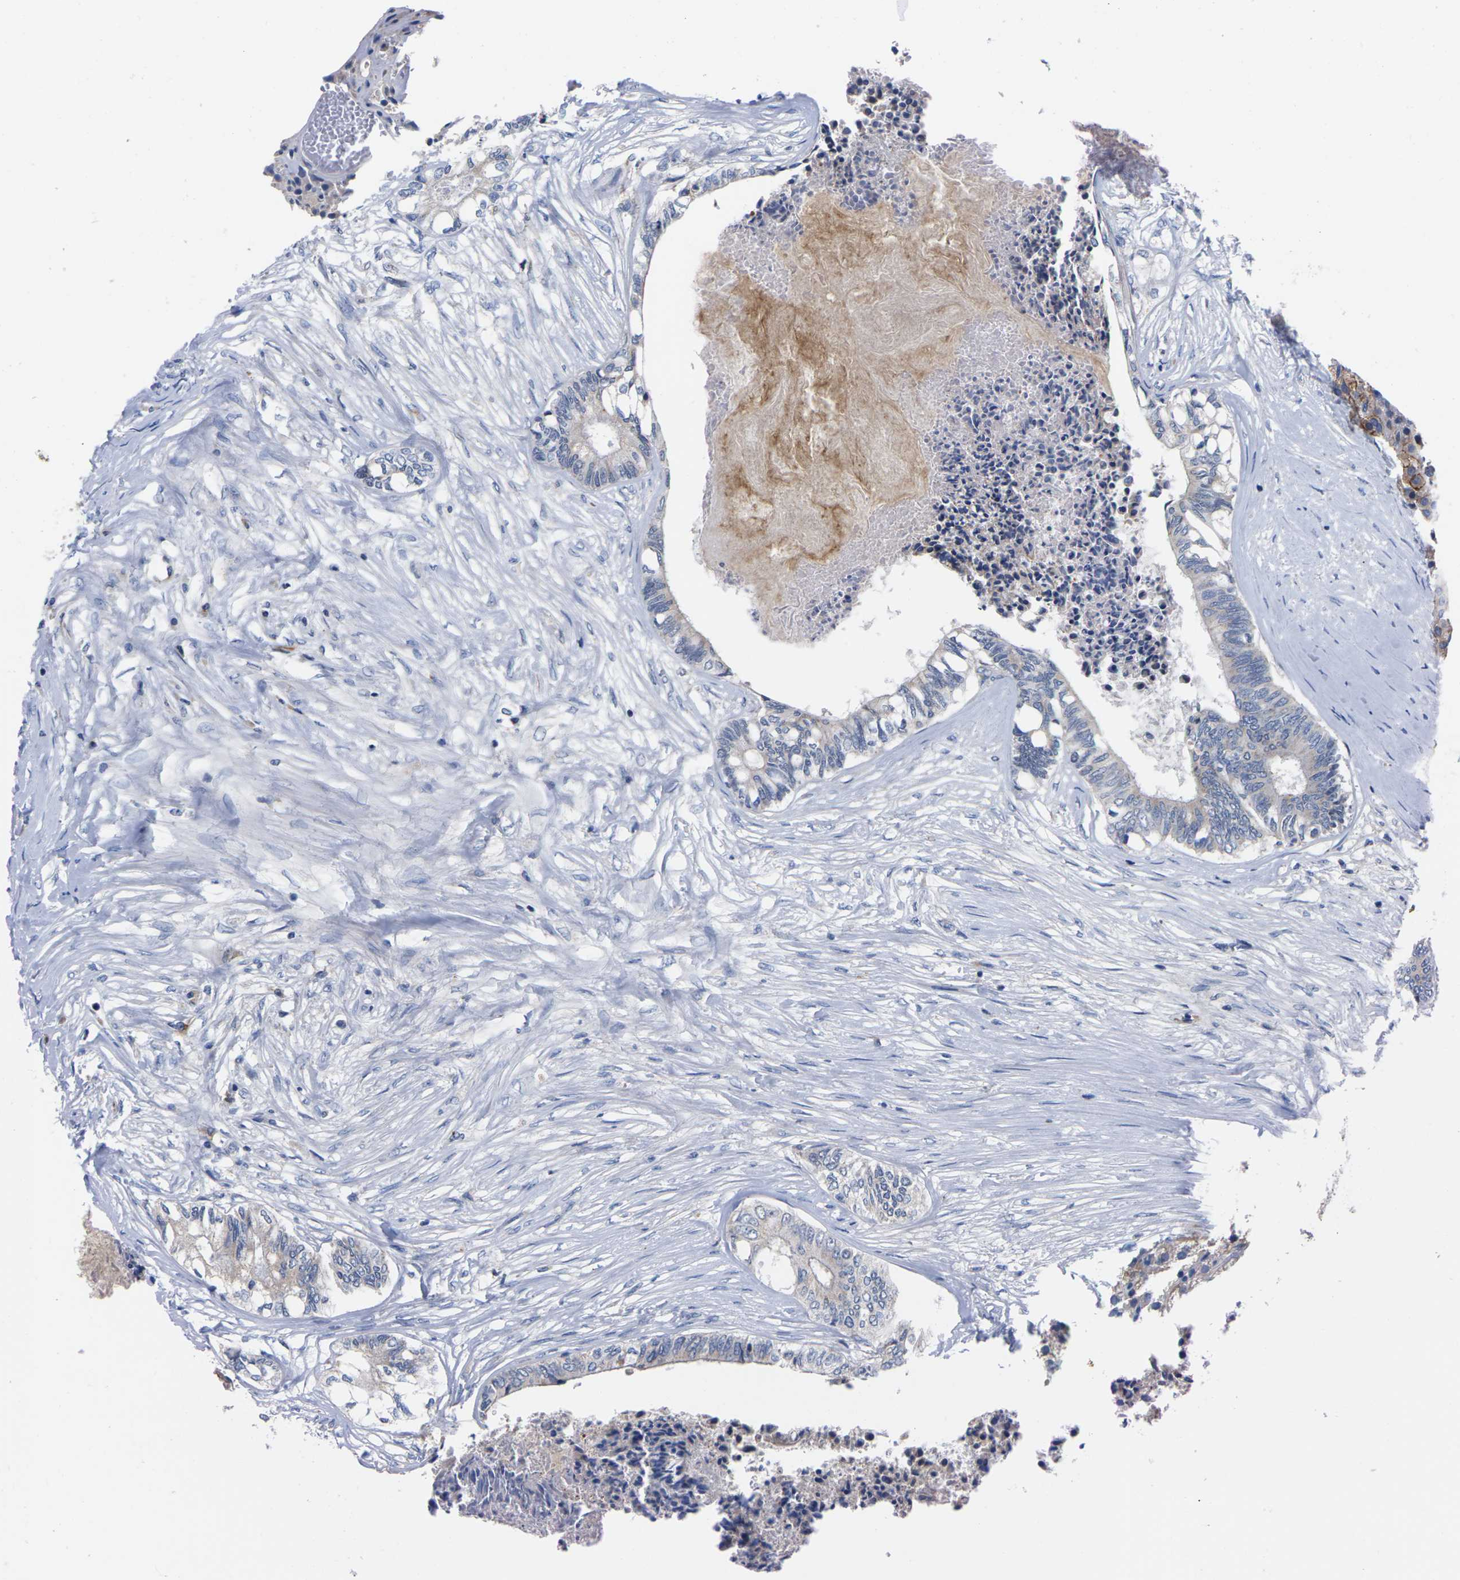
{"staining": {"intensity": "weak", "quantity": "<25%", "location": "cytoplasmic/membranous"}, "tissue": "colorectal cancer", "cell_type": "Tumor cells", "image_type": "cancer", "snomed": [{"axis": "morphology", "description": "Adenocarcinoma, NOS"}, {"axis": "topography", "description": "Rectum"}], "caption": "Immunohistochemical staining of human colorectal cancer displays no significant expression in tumor cells.", "gene": "FAM210A", "patient": {"sex": "male", "age": 63}}